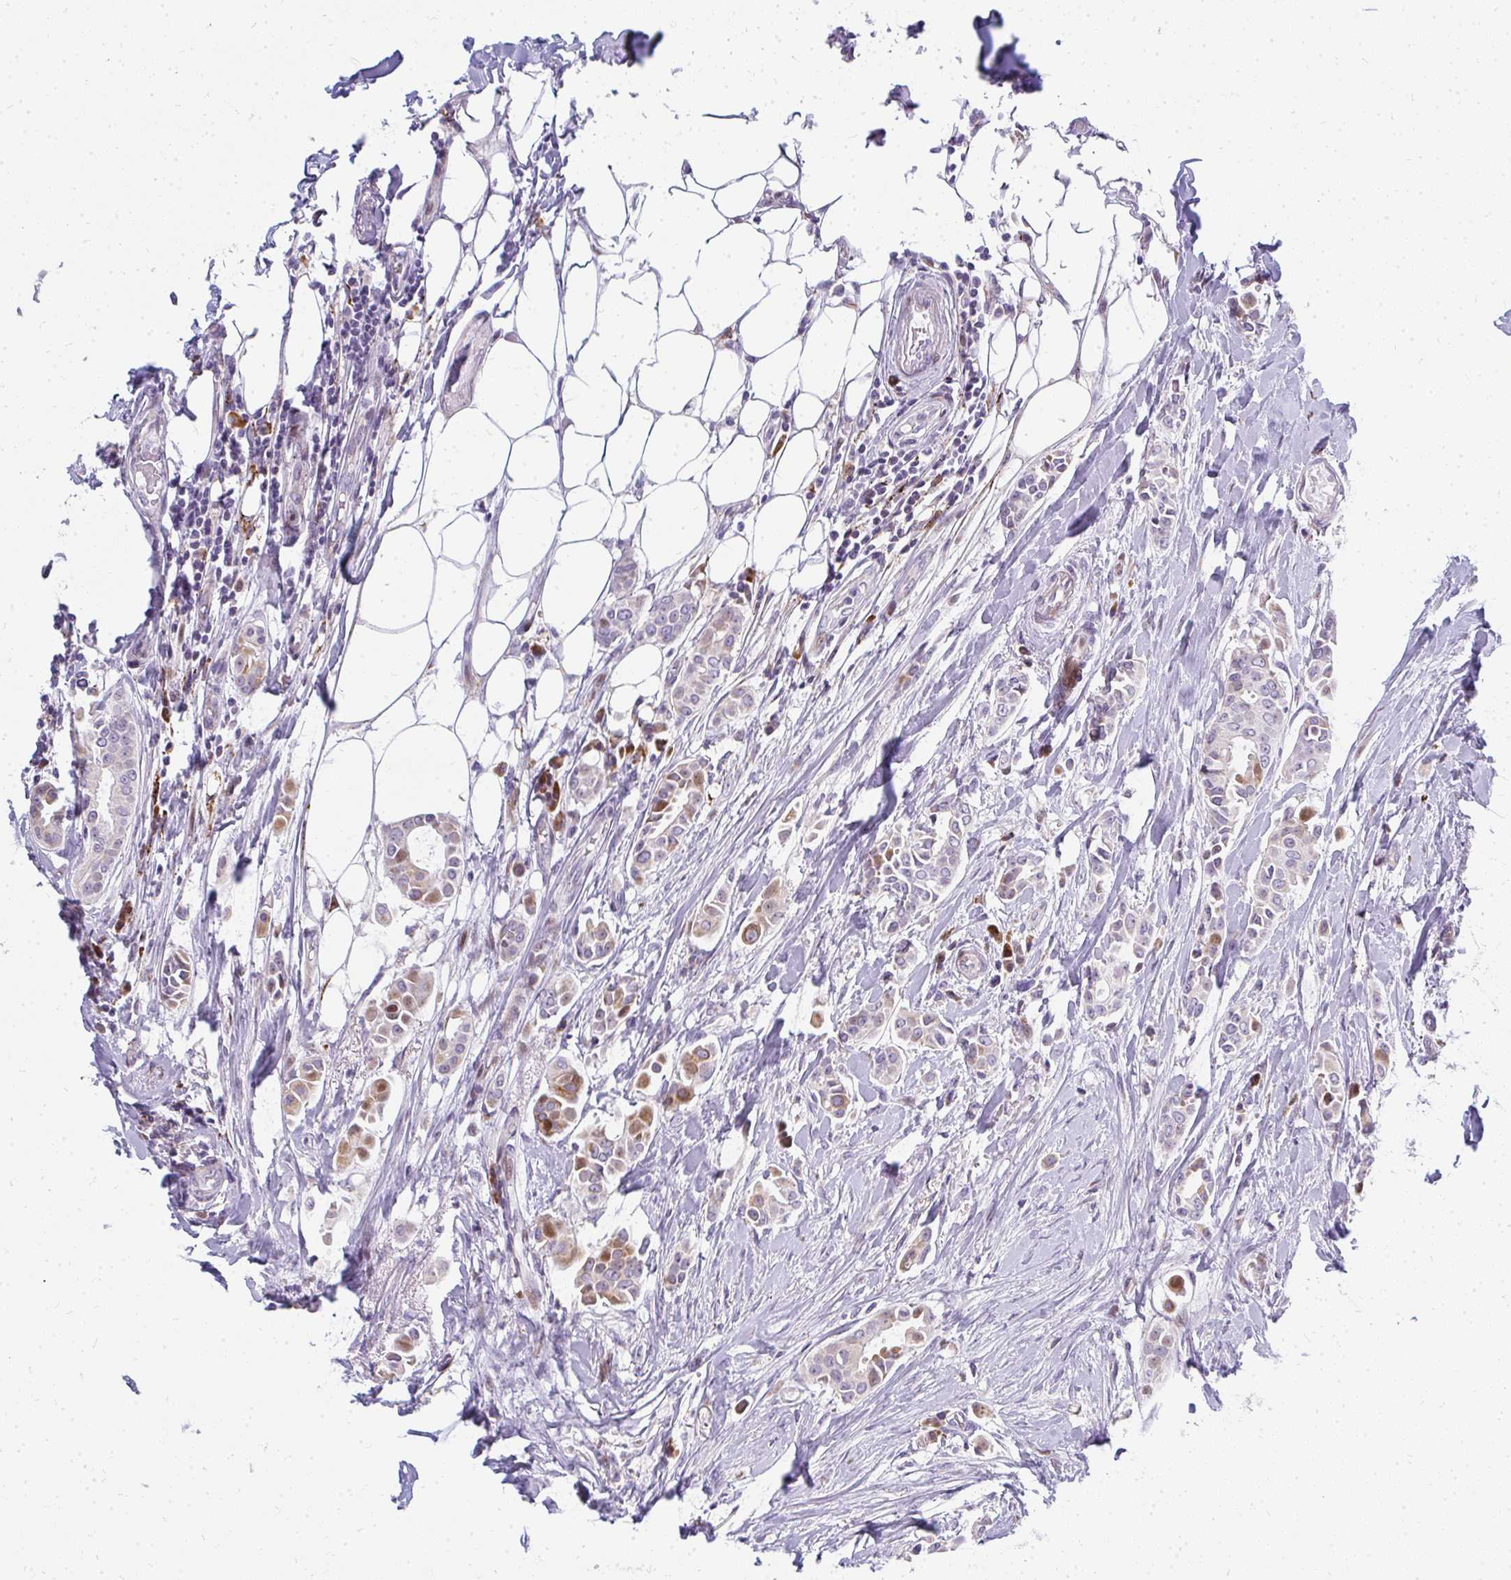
{"staining": {"intensity": "moderate", "quantity": "<25%", "location": "cytoplasmic/membranous"}, "tissue": "breast cancer", "cell_type": "Tumor cells", "image_type": "cancer", "snomed": [{"axis": "morphology", "description": "Duct carcinoma"}, {"axis": "topography", "description": "Breast"}], "caption": "Immunohistochemistry (IHC) image of neoplastic tissue: breast infiltrating ductal carcinoma stained using IHC reveals low levels of moderate protein expression localized specifically in the cytoplasmic/membranous of tumor cells, appearing as a cytoplasmic/membranous brown color.", "gene": "PLA2G5", "patient": {"sex": "female", "age": 64}}